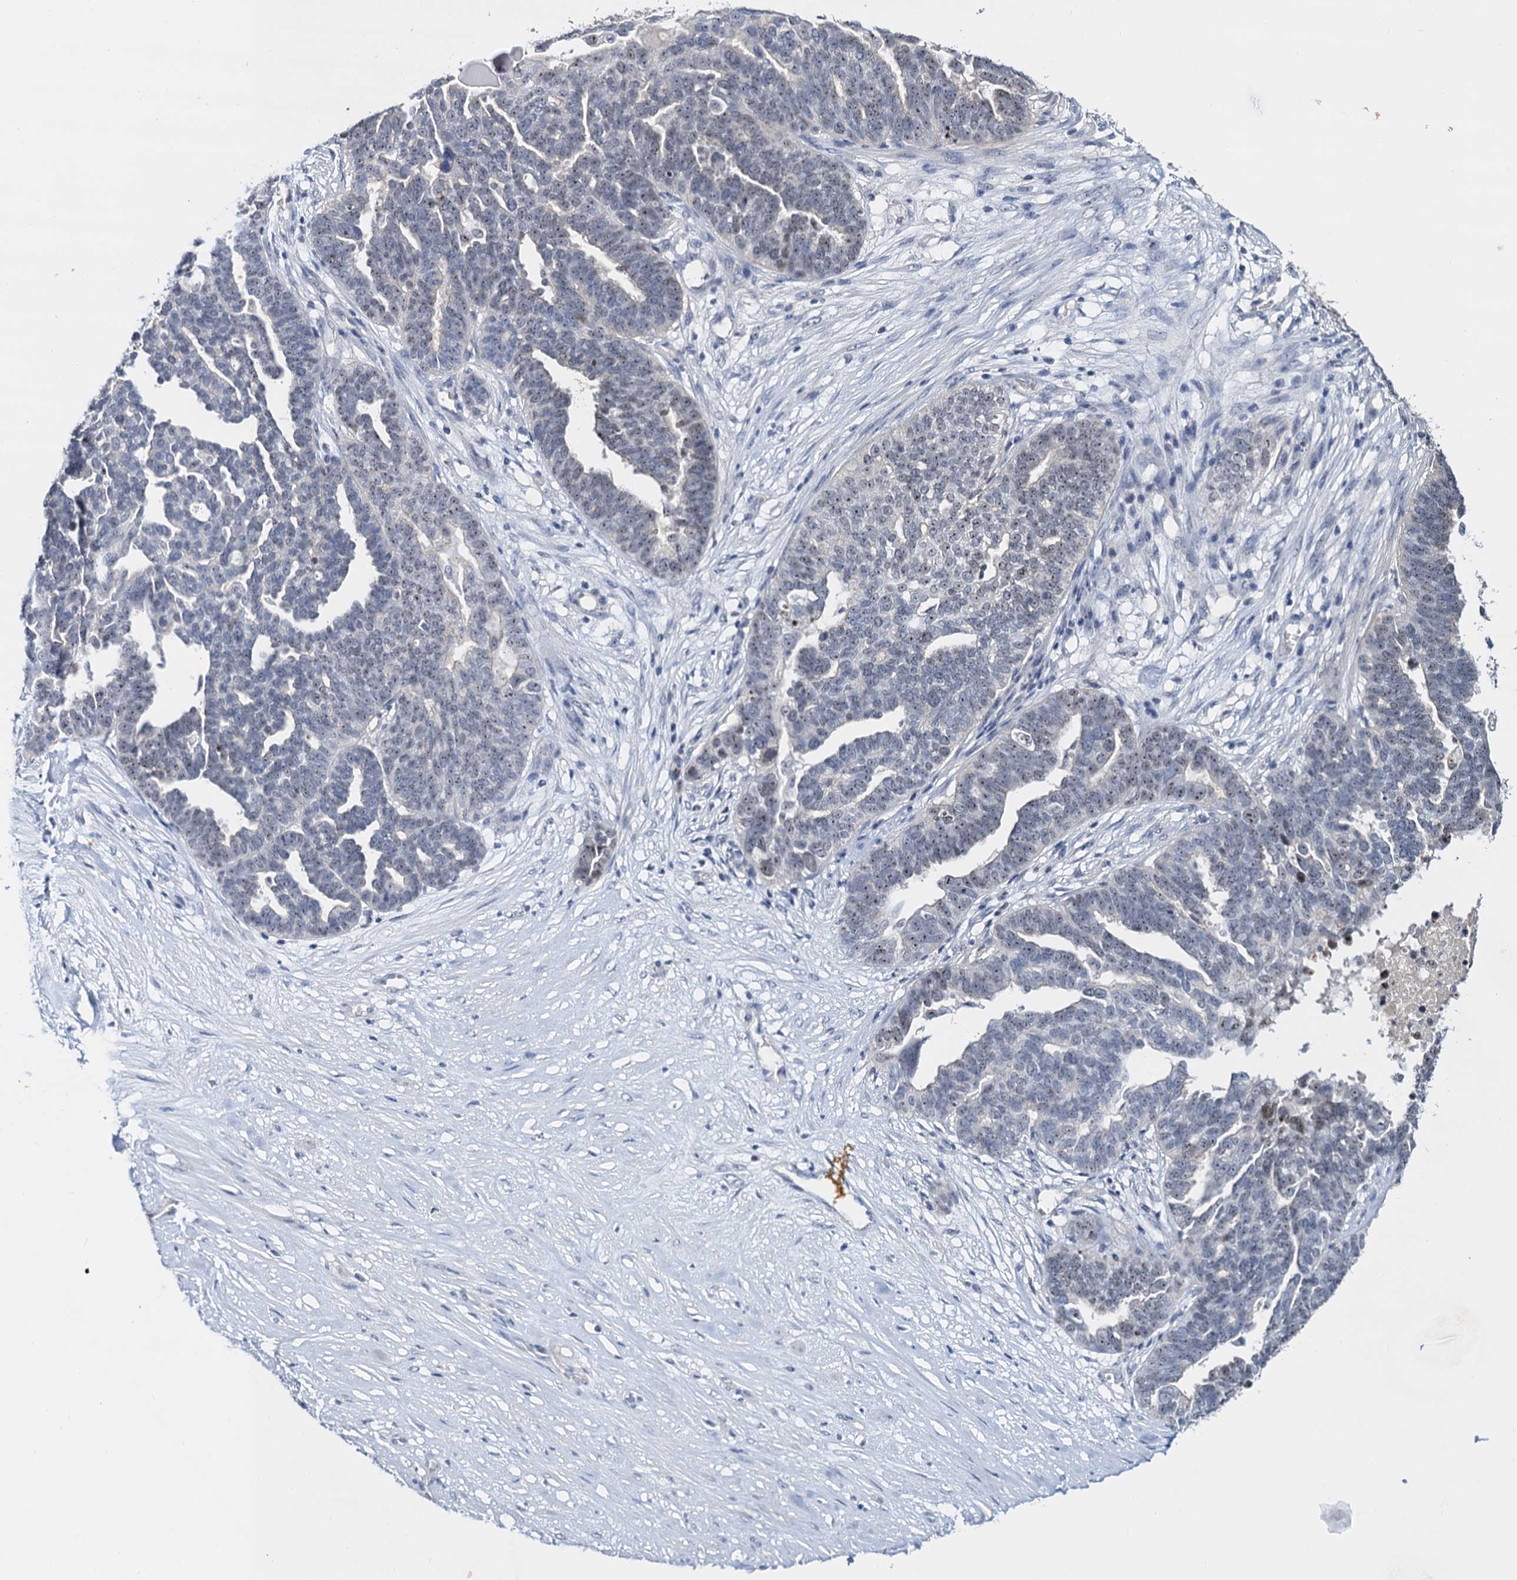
{"staining": {"intensity": "weak", "quantity": "25%-75%", "location": "nuclear"}, "tissue": "ovarian cancer", "cell_type": "Tumor cells", "image_type": "cancer", "snomed": [{"axis": "morphology", "description": "Cystadenocarcinoma, serous, NOS"}, {"axis": "topography", "description": "Ovary"}], "caption": "Serous cystadenocarcinoma (ovarian) tissue shows weak nuclear staining in about 25%-75% of tumor cells, visualized by immunohistochemistry.", "gene": "NOP2", "patient": {"sex": "female", "age": 59}}